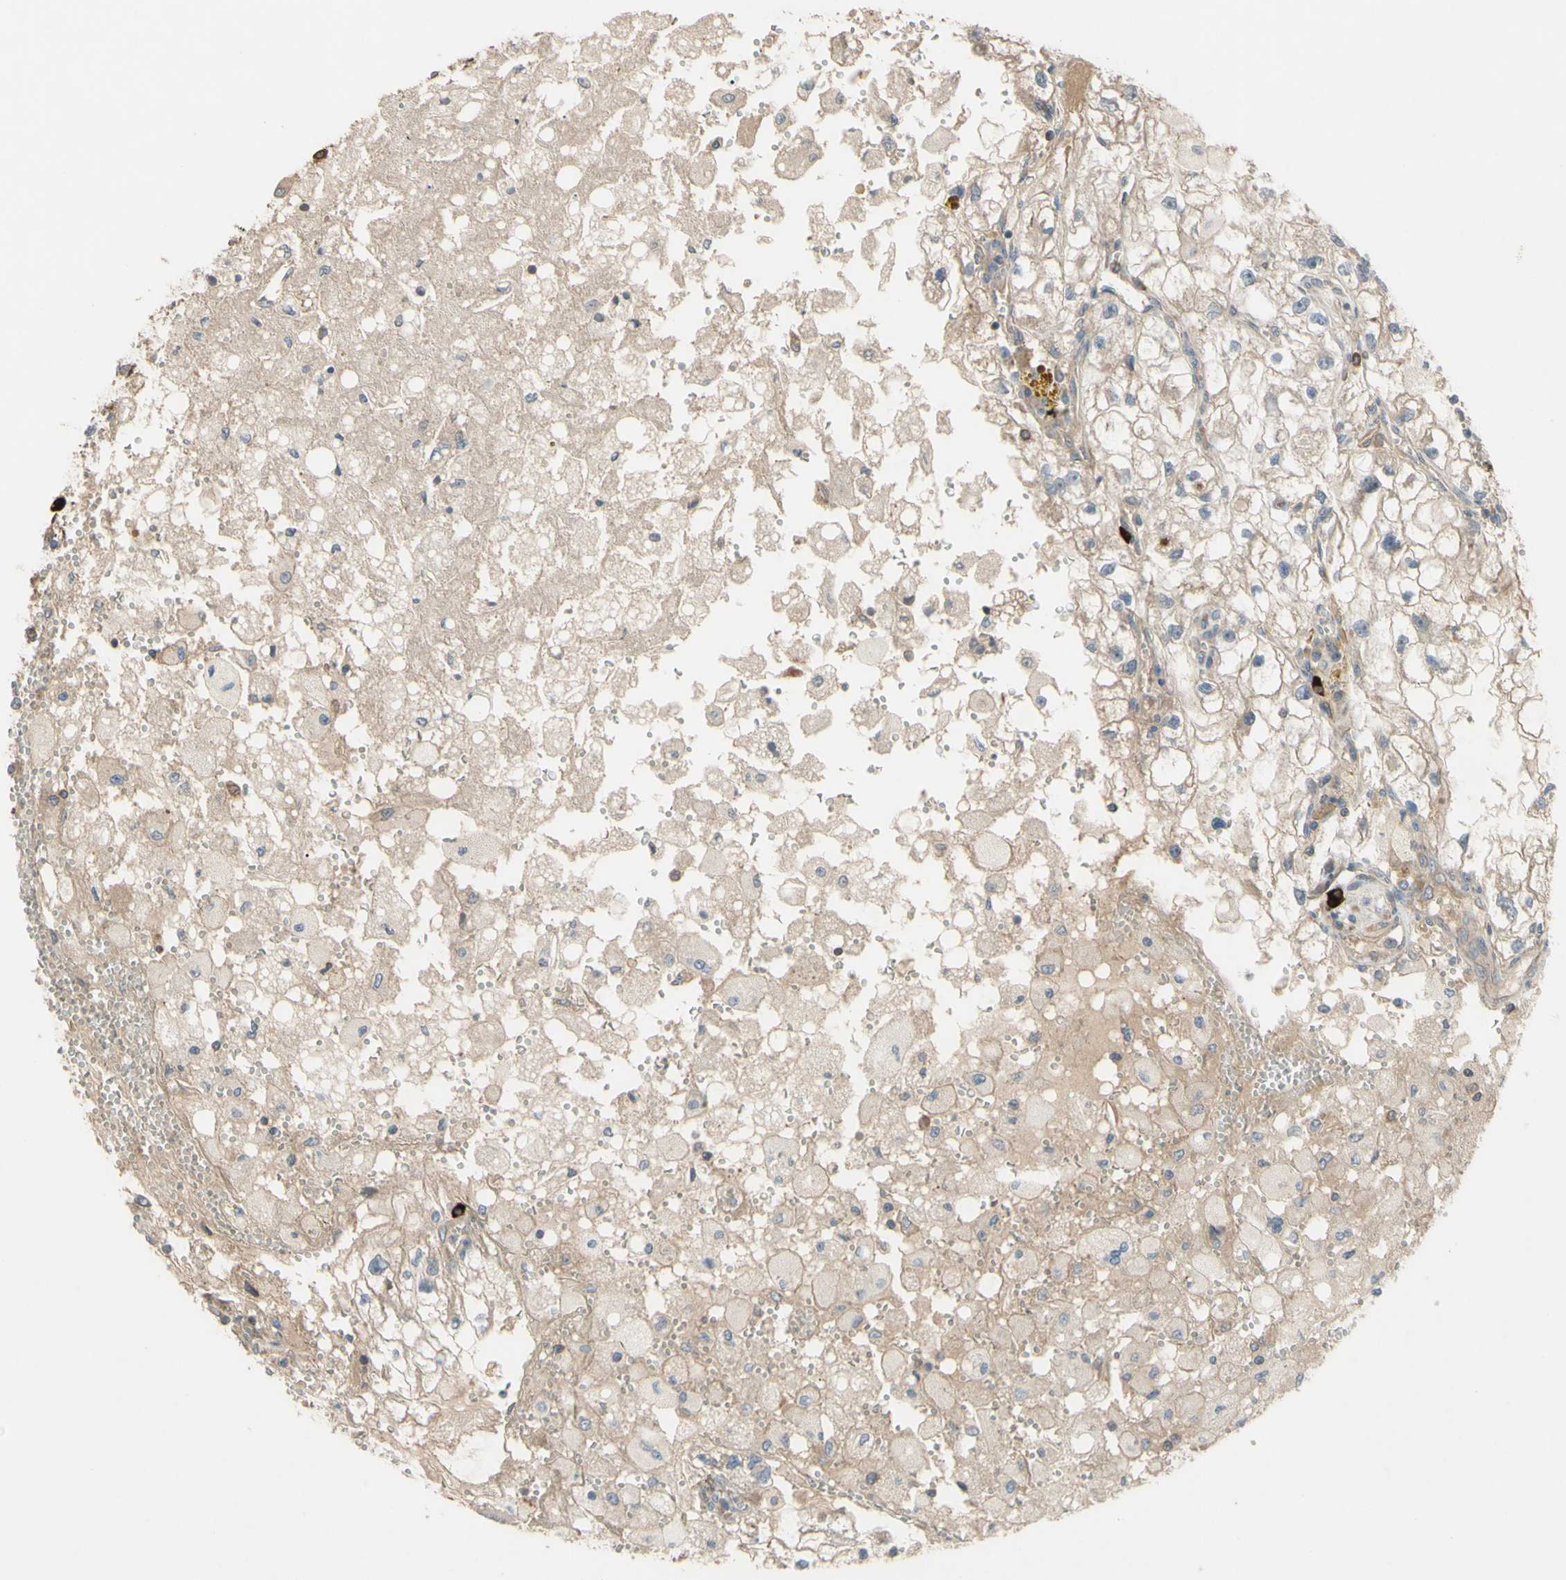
{"staining": {"intensity": "weak", "quantity": "<25%", "location": "cytoplasmic/membranous"}, "tissue": "renal cancer", "cell_type": "Tumor cells", "image_type": "cancer", "snomed": [{"axis": "morphology", "description": "Adenocarcinoma, NOS"}, {"axis": "topography", "description": "Kidney"}], "caption": "DAB (3,3'-diaminobenzidine) immunohistochemical staining of adenocarcinoma (renal) demonstrates no significant positivity in tumor cells.", "gene": "SPTLC1", "patient": {"sex": "female", "age": 70}}